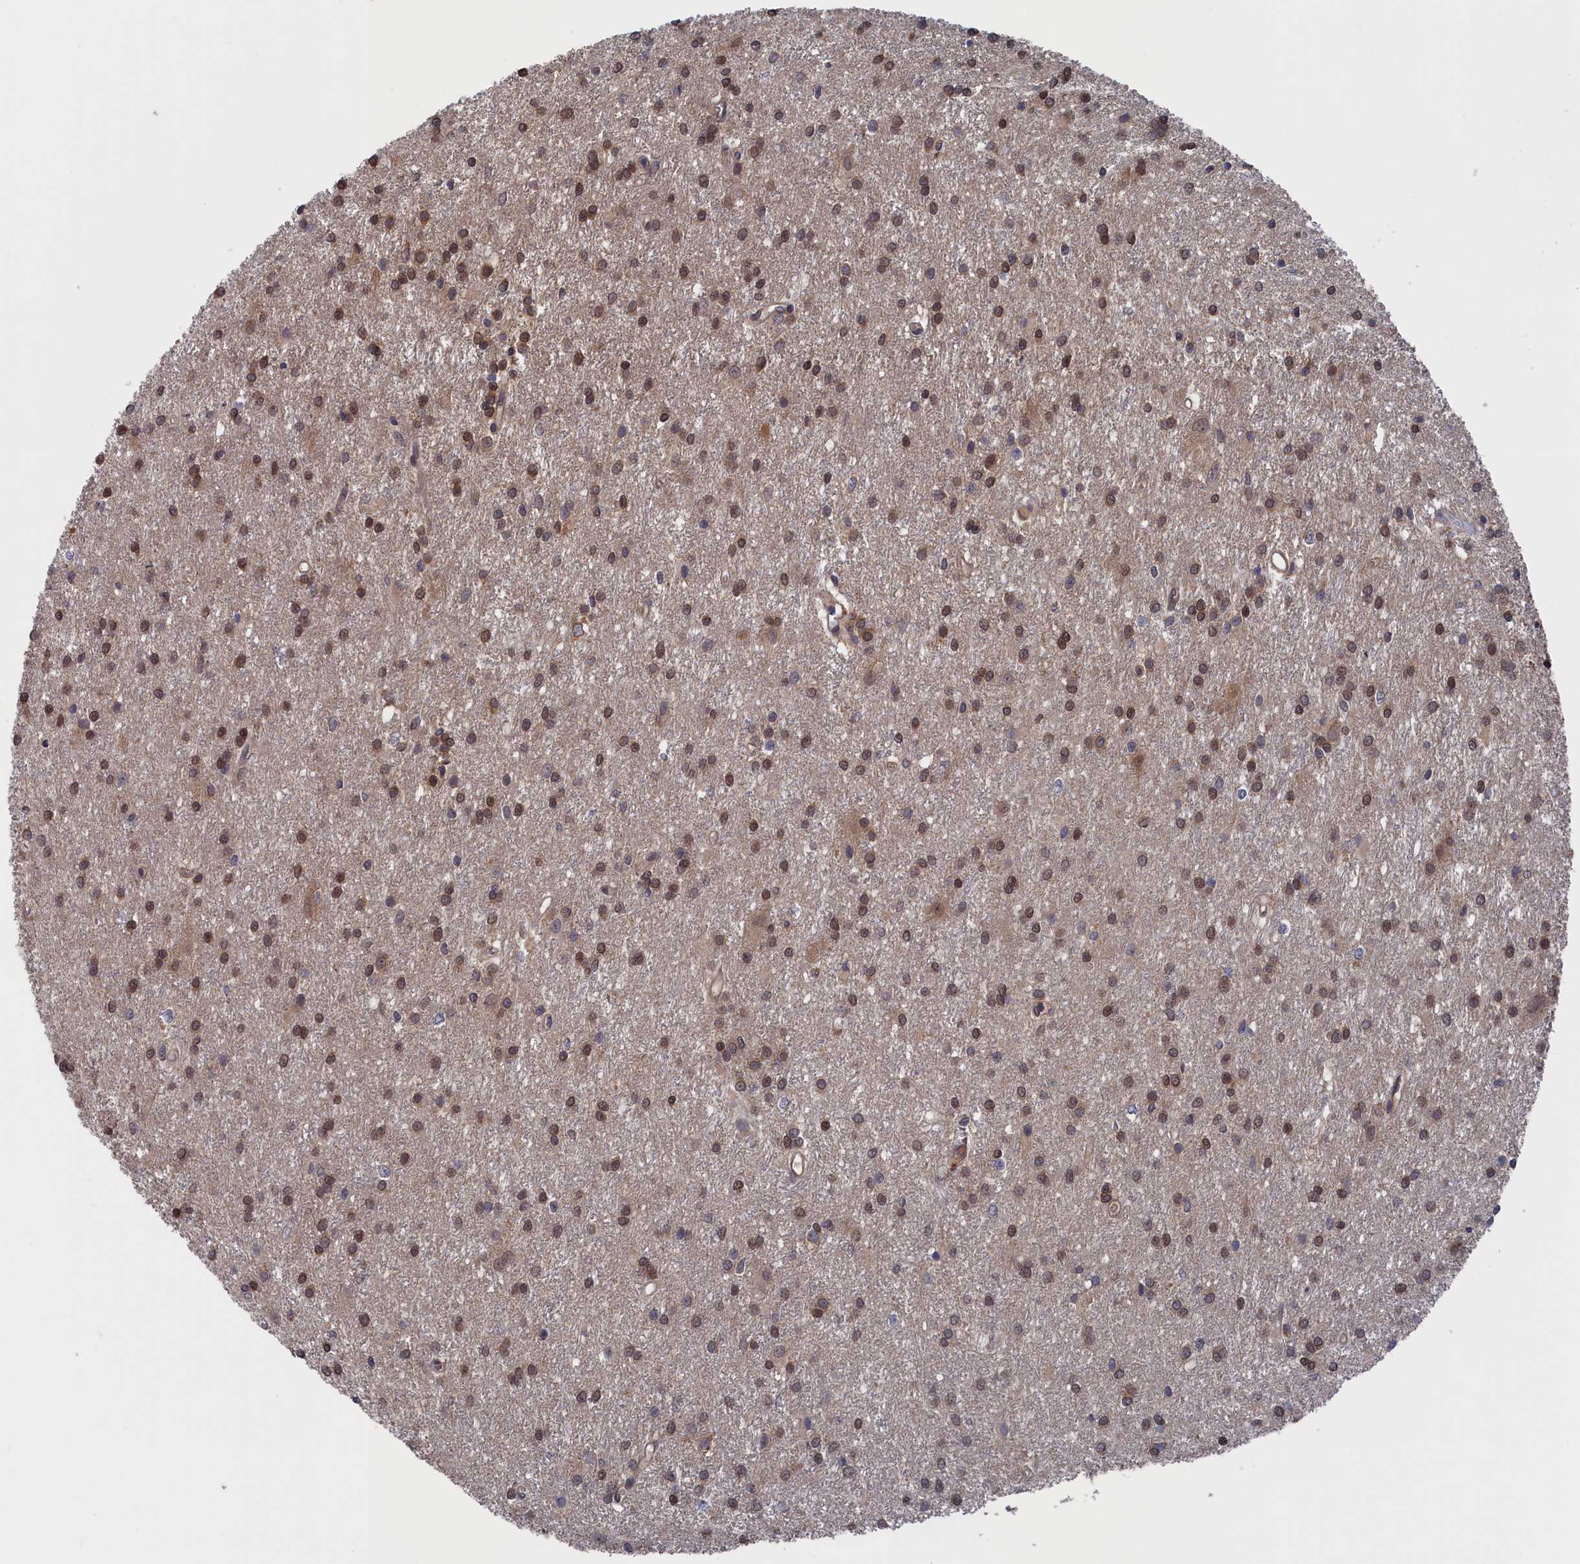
{"staining": {"intensity": "moderate", "quantity": ">75%", "location": "cytoplasmic/membranous,nuclear"}, "tissue": "glioma", "cell_type": "Tumor cells", "image_type": "cancer", "snomed": [{"axis": "morphology", "description": "Glioma, malignant, High grade"}, {"axis": "topography", "description": "Brain"}], "caption": "About >75% of tumor cells in malignant glioma (high-grade) demonstrate moderate cytoplasmic/membranous and nuclear protein positivity as visualized by brown immunohistochemical staining.", "gene": "NUTF2", "patient": {"sex": "female", "age": 50}}